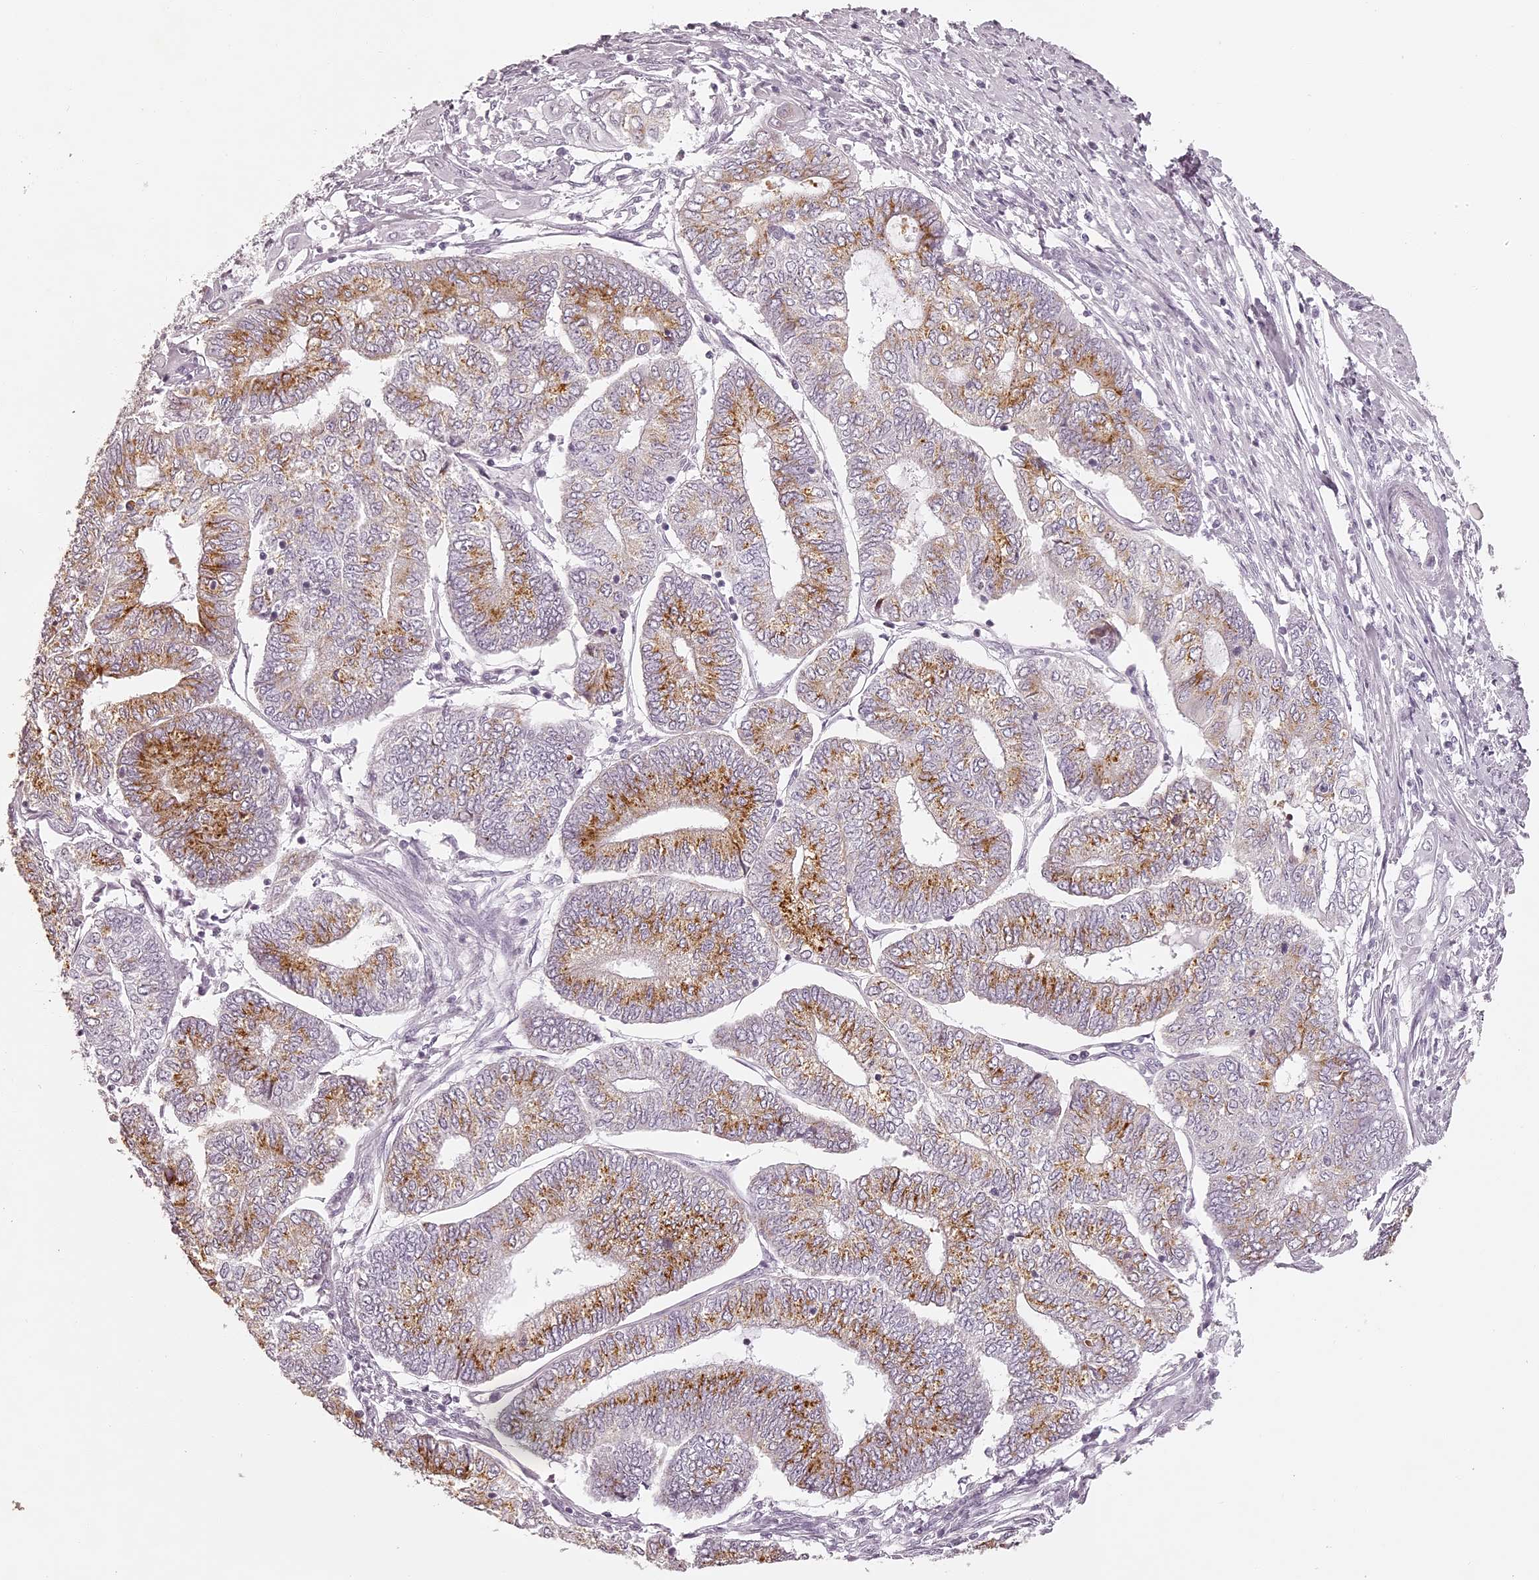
{"staining": {"intensity": "moderate", "quantity": ">75%", "location": "cytoplasmic/membranous"}, "tissue": "endometrial cancer", "cell_type": "Tumor cells", "image_type": "cancer", "snomed": [{"axis": "morphology", "description": "Adenocarcinoma, NOS"}, {"axis": "topography", "description": "Uterus"}, {"axis": "topography", "description": "Endometrium"}], "caption": "This image shows adenocarcinoma (endometrial) stained with IHC to label a protein in brown. The cytoplasmic/membranous of tumor cells show moderate positivity for the protein. Nuclei are counter-stained blue.", "gene": "ELAPOR1", "patient": {"sex": "female", "age": 70}}